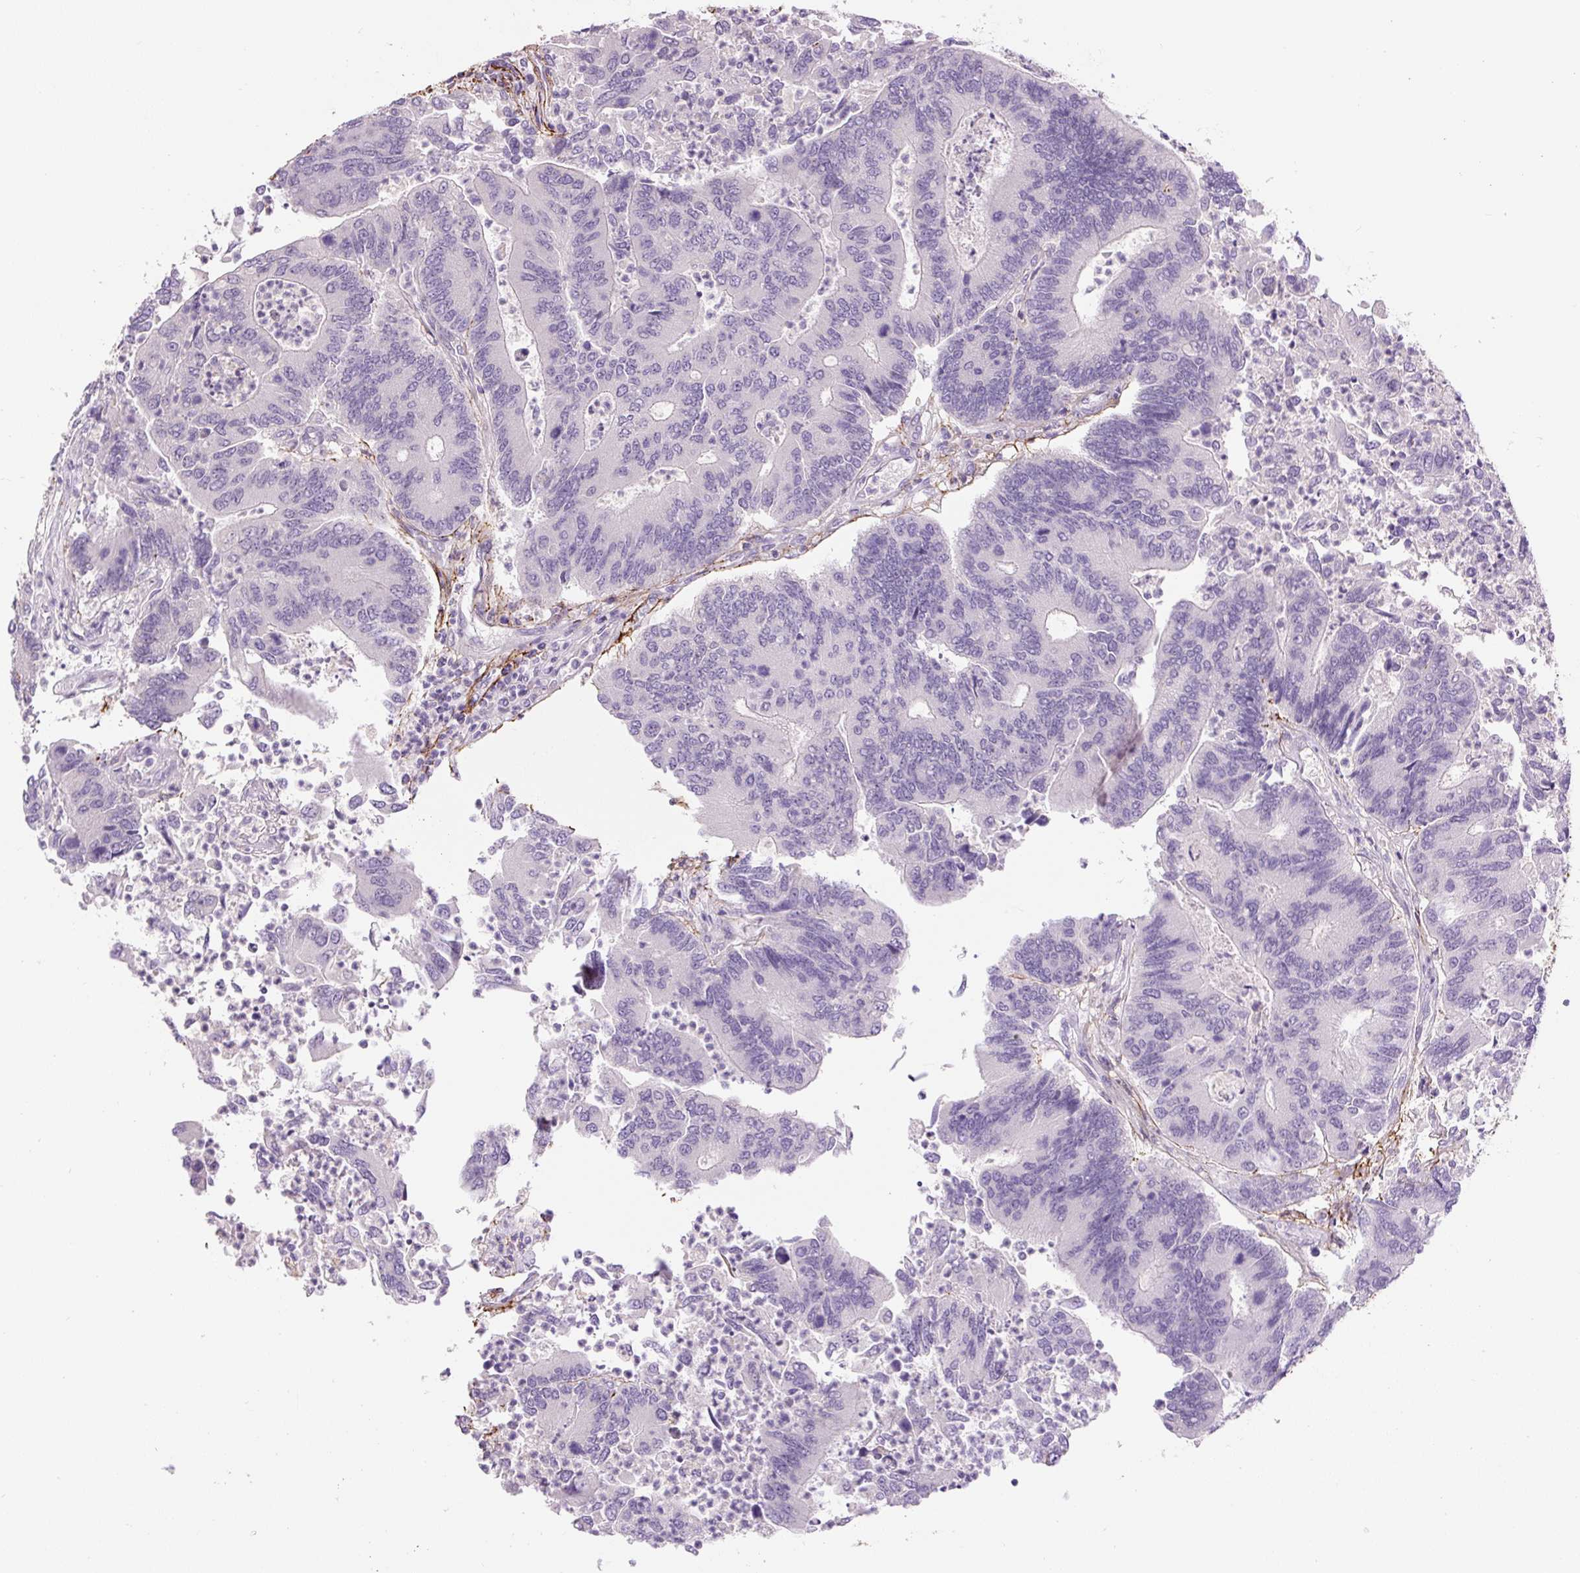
{"staining": {"intensity": "negative", "quantity": "none", "location": "none"}, "tissue": "colorectal cancer", "cell_type": "Tumor cells", "image_type": "cancer", "snomed": [{"axis": "morphology", "description": "Adenocarcinoma, NOS"}, {"axis": "topography", "description": "Colon"}], "caption": "Colorectal adenocarcinoma stained for a protein using IHC demonstrates no expression tumor cells.", "gene": "FBN1", "patient": {"sex": "female", "age": 67}}